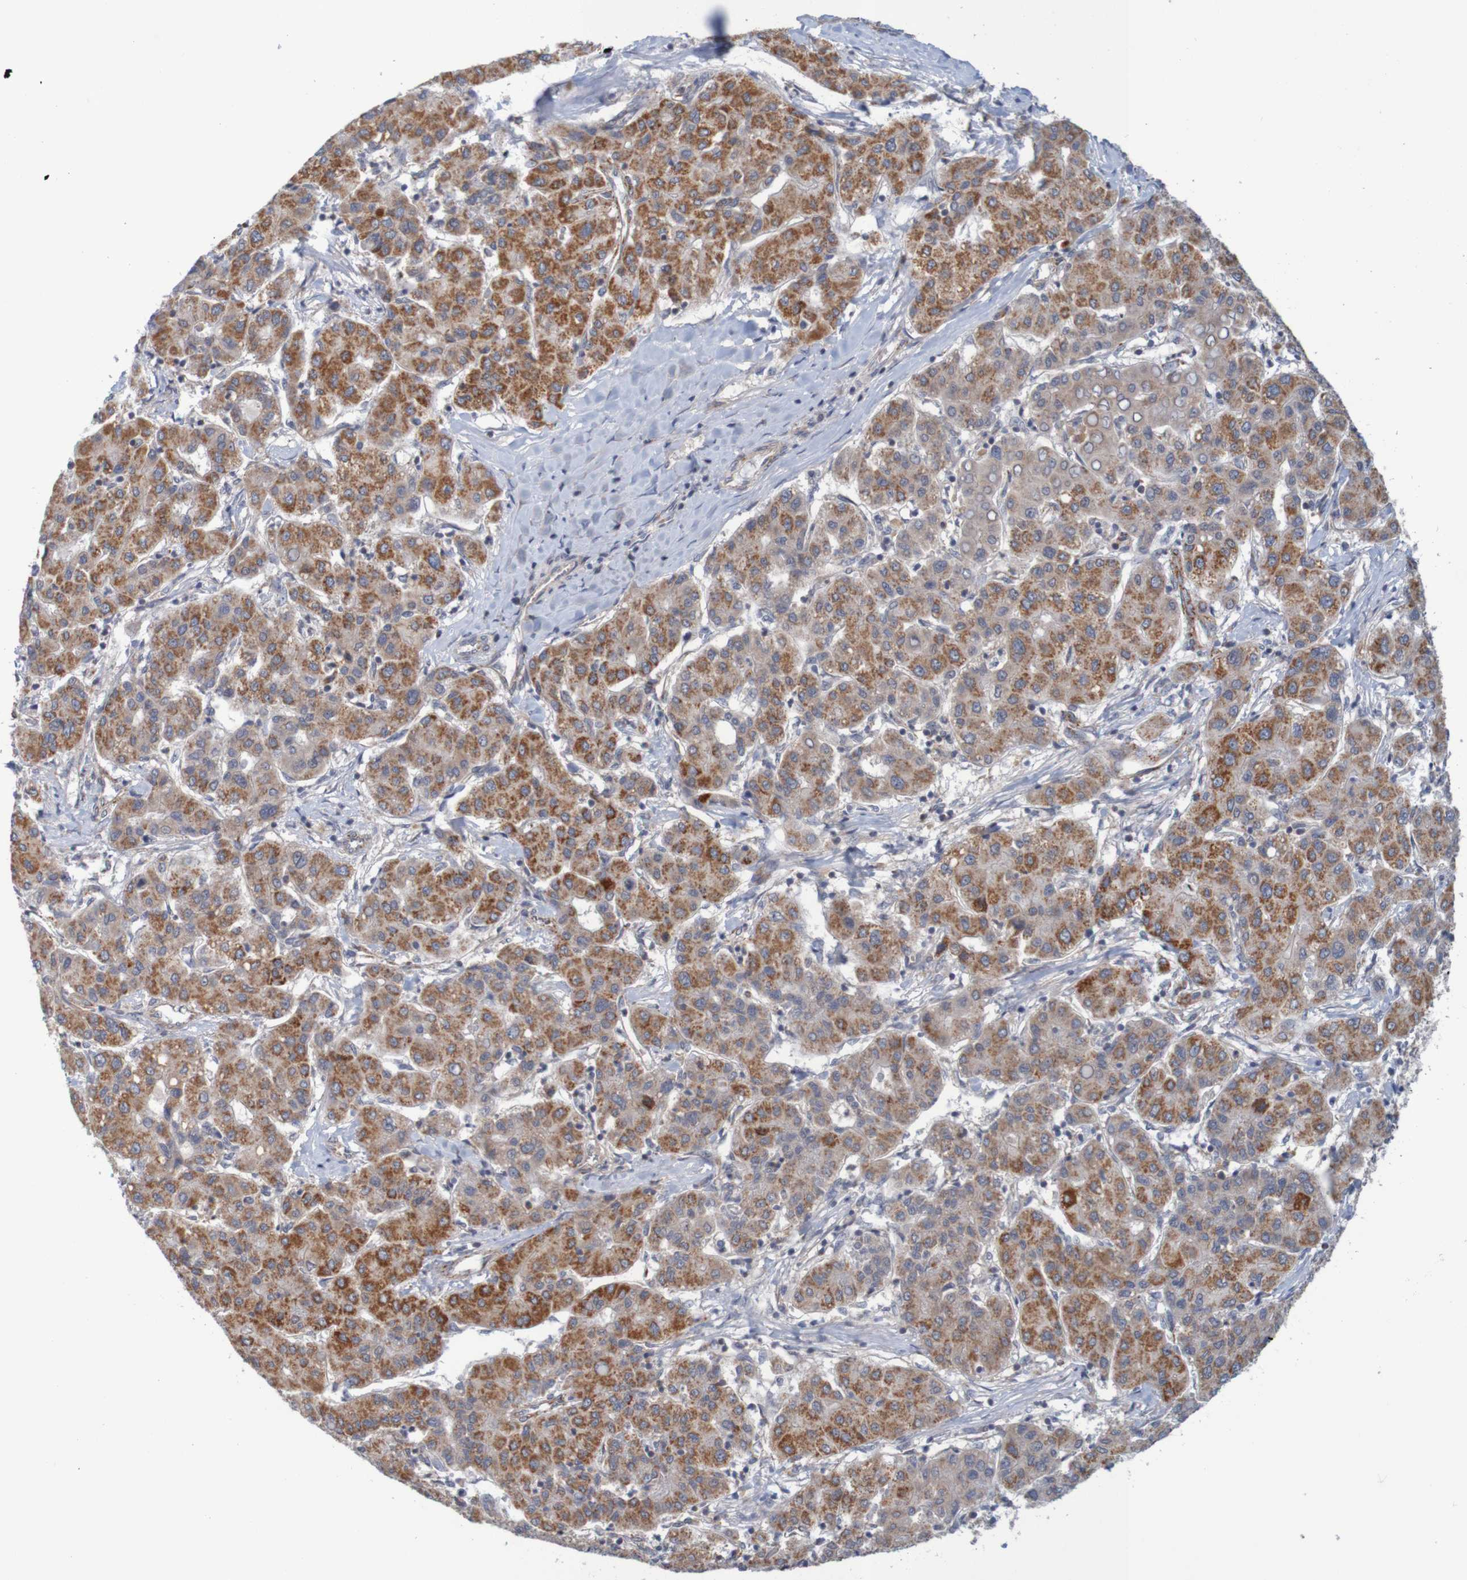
{"staining": {"intensity": "strong", "quantity": ">75%", "location": "cytoplasmic/membranous"}, "tissue": "liver cancer", "cell_type": "Tumor cells", "image_type": "cancer", "snomed": [{"axis": "morphology", "description": "Carcinoma, Hepatocellular, NOS"}, {"axis": "topography", "description": "Liver"}], "caption": "Immunohistochemistry of human liver cancer shows high levels of strong cytoplasmic/membranous expression in approximately >75% of tumor cells.", "gene": "NAV2", "patient": {"sex": "male", "age": 65}}